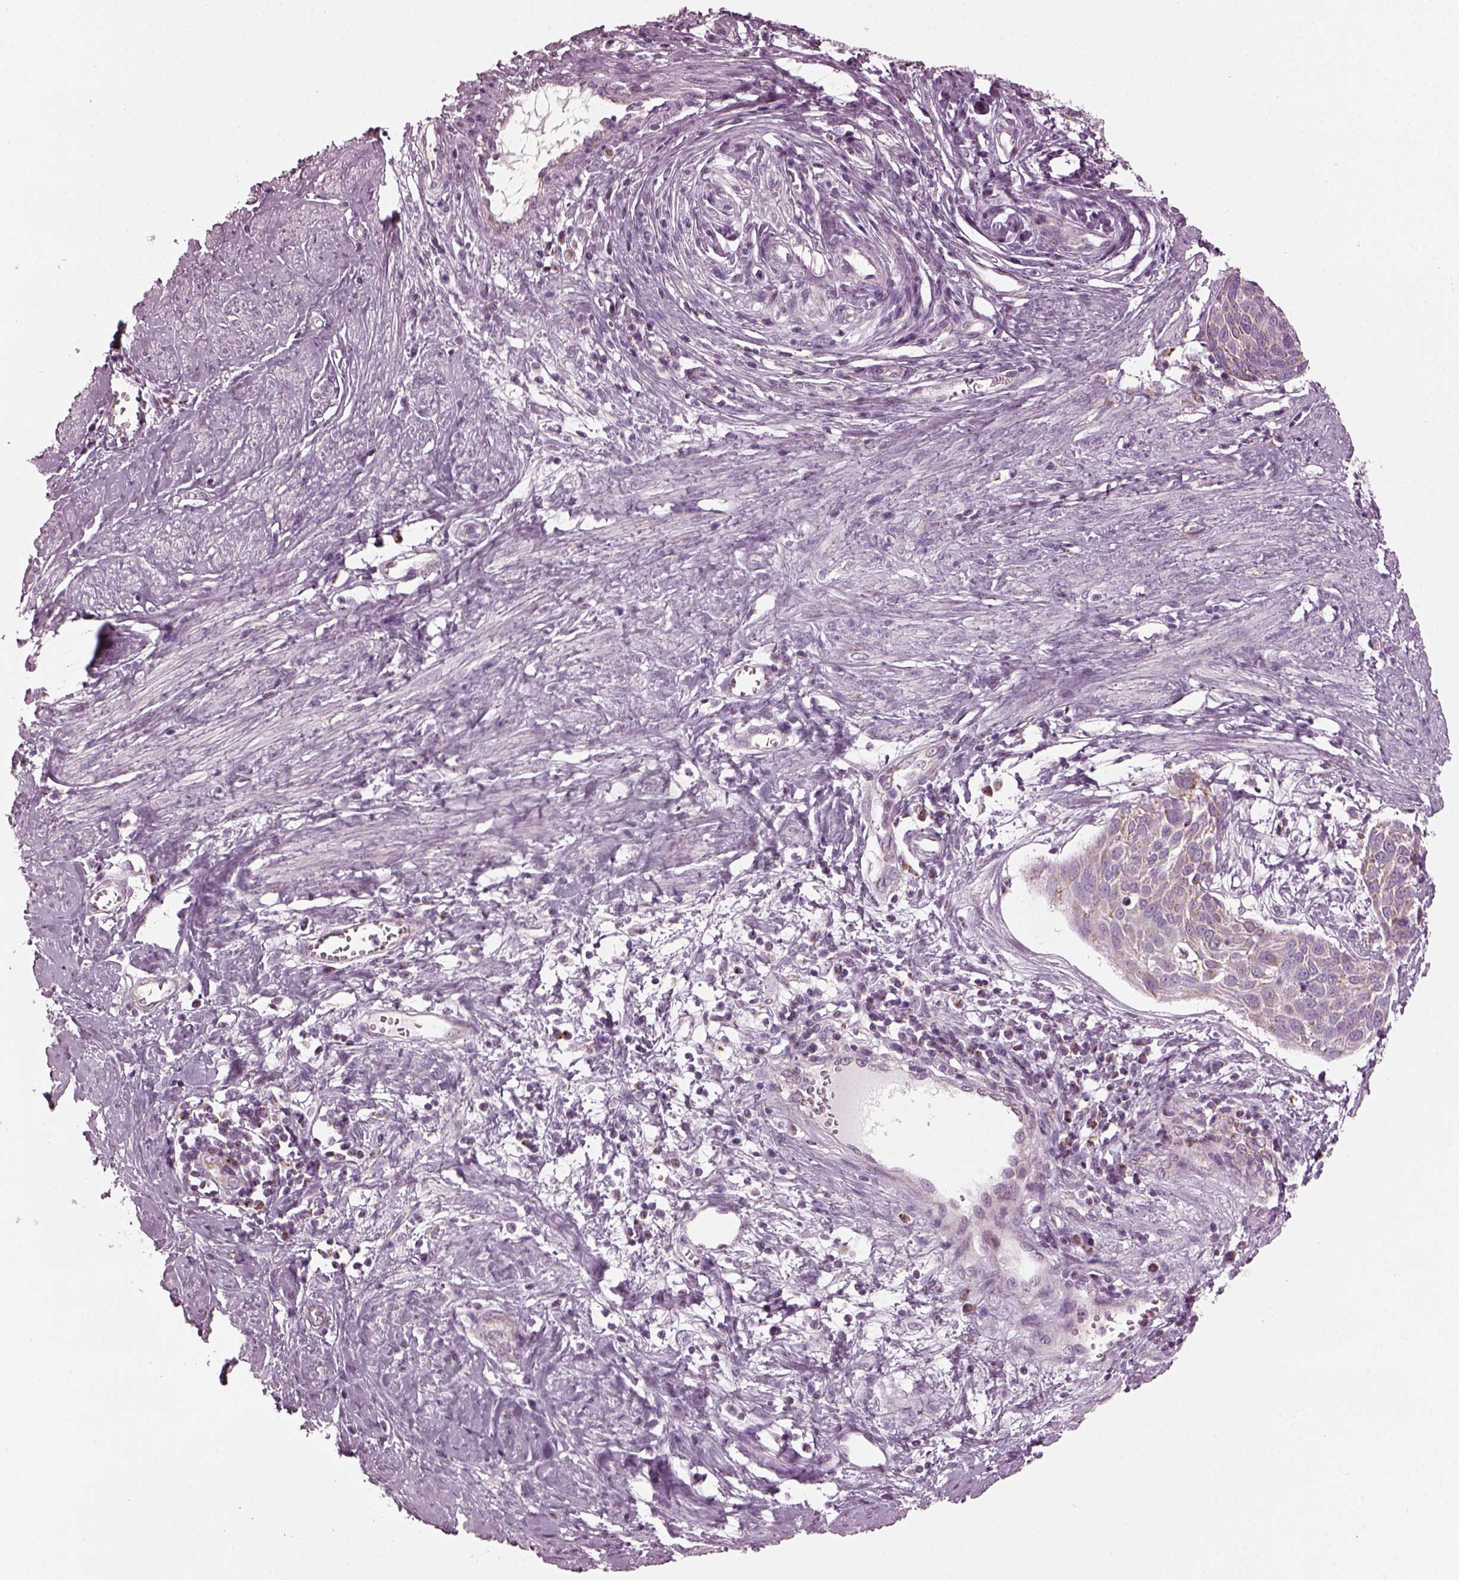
{"staining": {"intensity": "weak", "quantity": ">75%", "location": "cytoplasmic/membranous"}, "tissue": "cervical cancer", "cell_type": "Tumor cells", "image_type": "cancer", "snomed": [{"axis": "morphology", "description": "Squamous cell carcinoma, NOS"}, {"axis": "topography", "description": "Cervix"}], "caption": "Squamous cell carcinoma (cervical) stained for a protein reveals weak cytoplasmic/membranous positivity in tumor cells.", "gene": "RIMS2", "patient": {"sex": "female", "age": 39}}